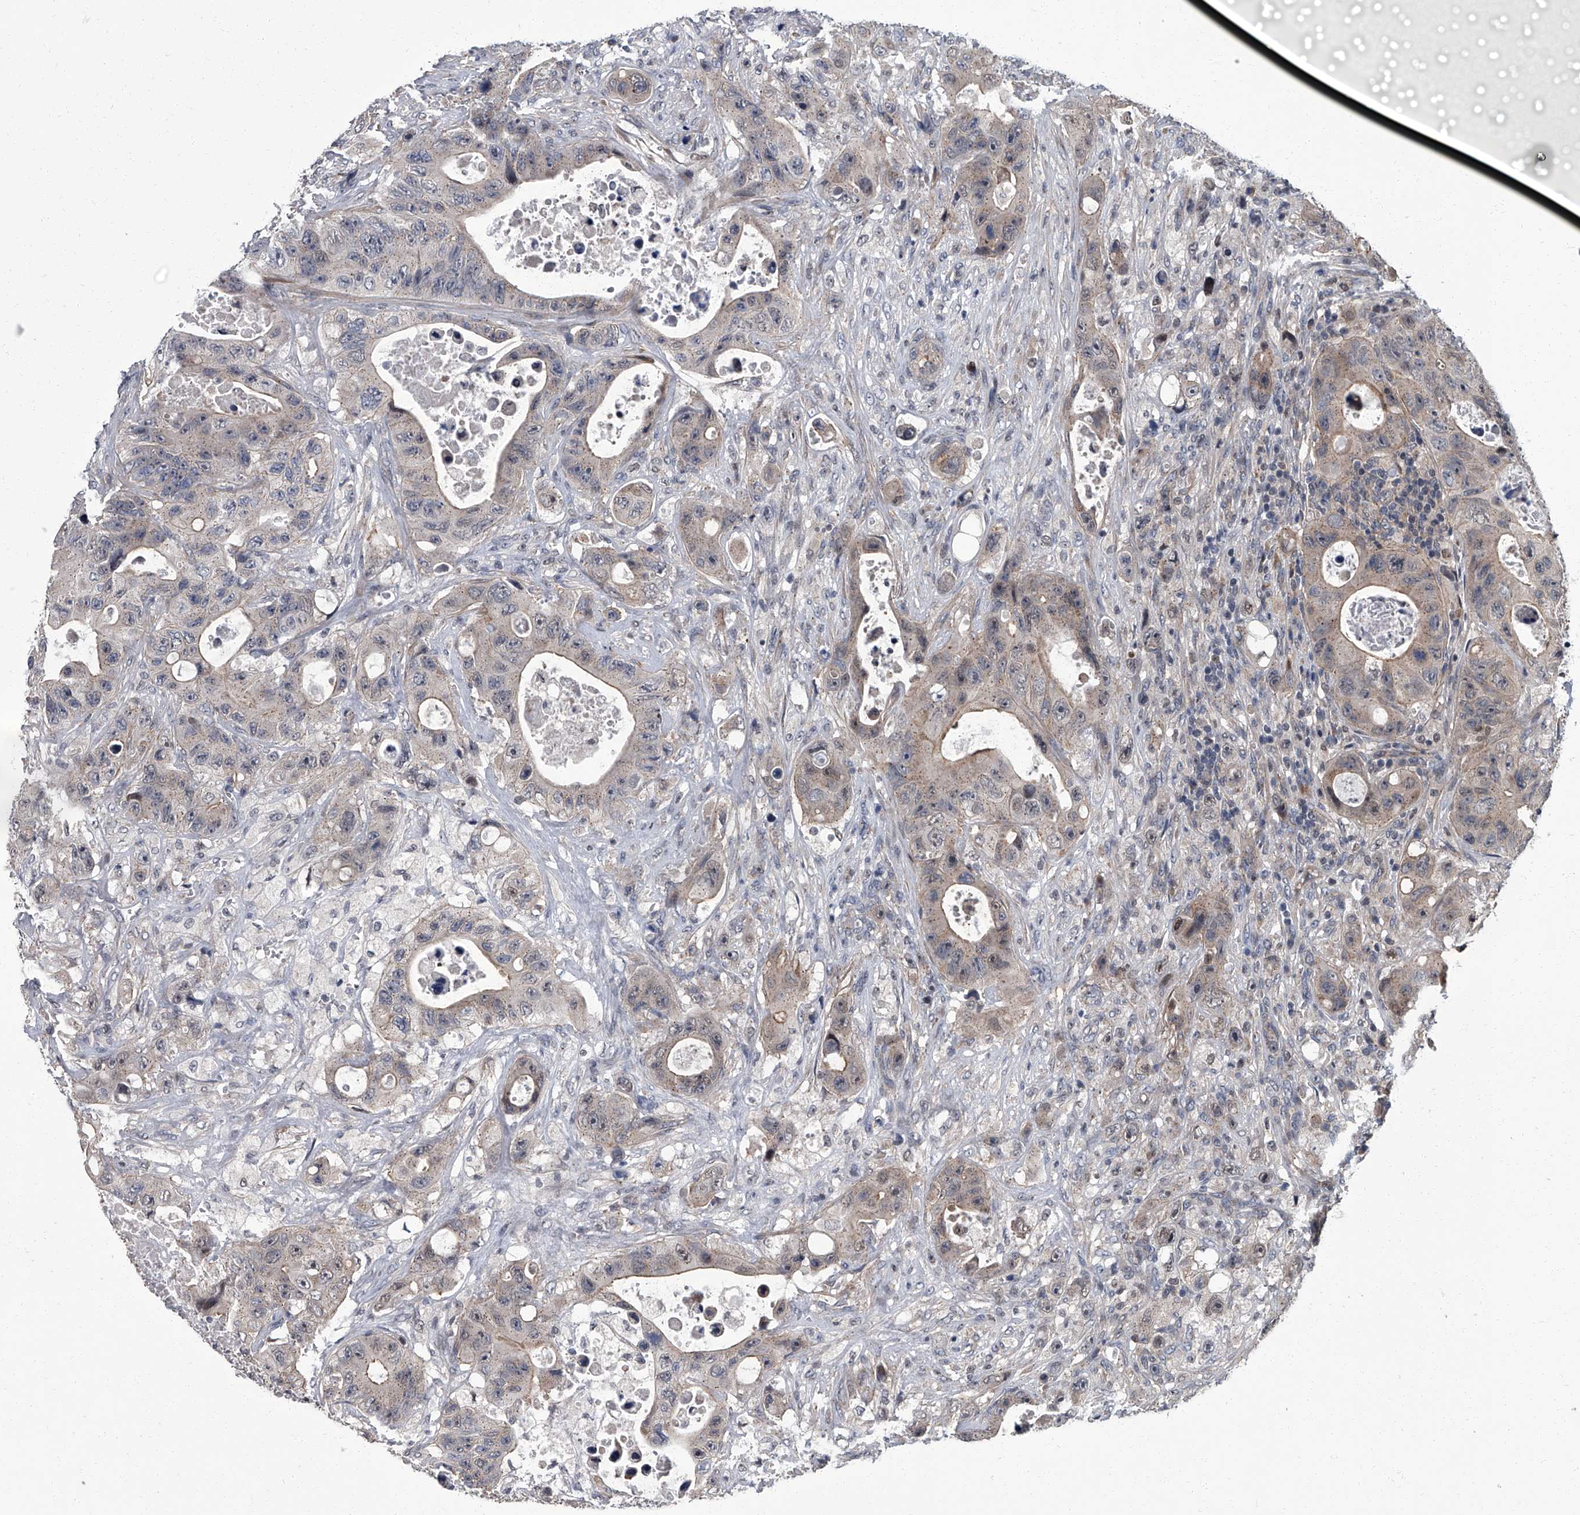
{"staining": {"intensity": "weak", "quantity": "25%-75%", "location": "cytoplasmic/membranous"}, "tissue": "colorectal cancer", "cell_type": "Tumor cells", "image_type": "cancer", "snomed": [{"axis": "morphology", "description": "Adenocarcinoma, NOS"}, {"axis": "topography", "description": "Colon"}], "caption": "Colorectal adenocarcinoma tissue reveals weak cytoplasmic/membranous positivity in about 25%-75% of tumor cells", "gene": "ZNF274", "patient": {"sex": "female", "age": 46}}